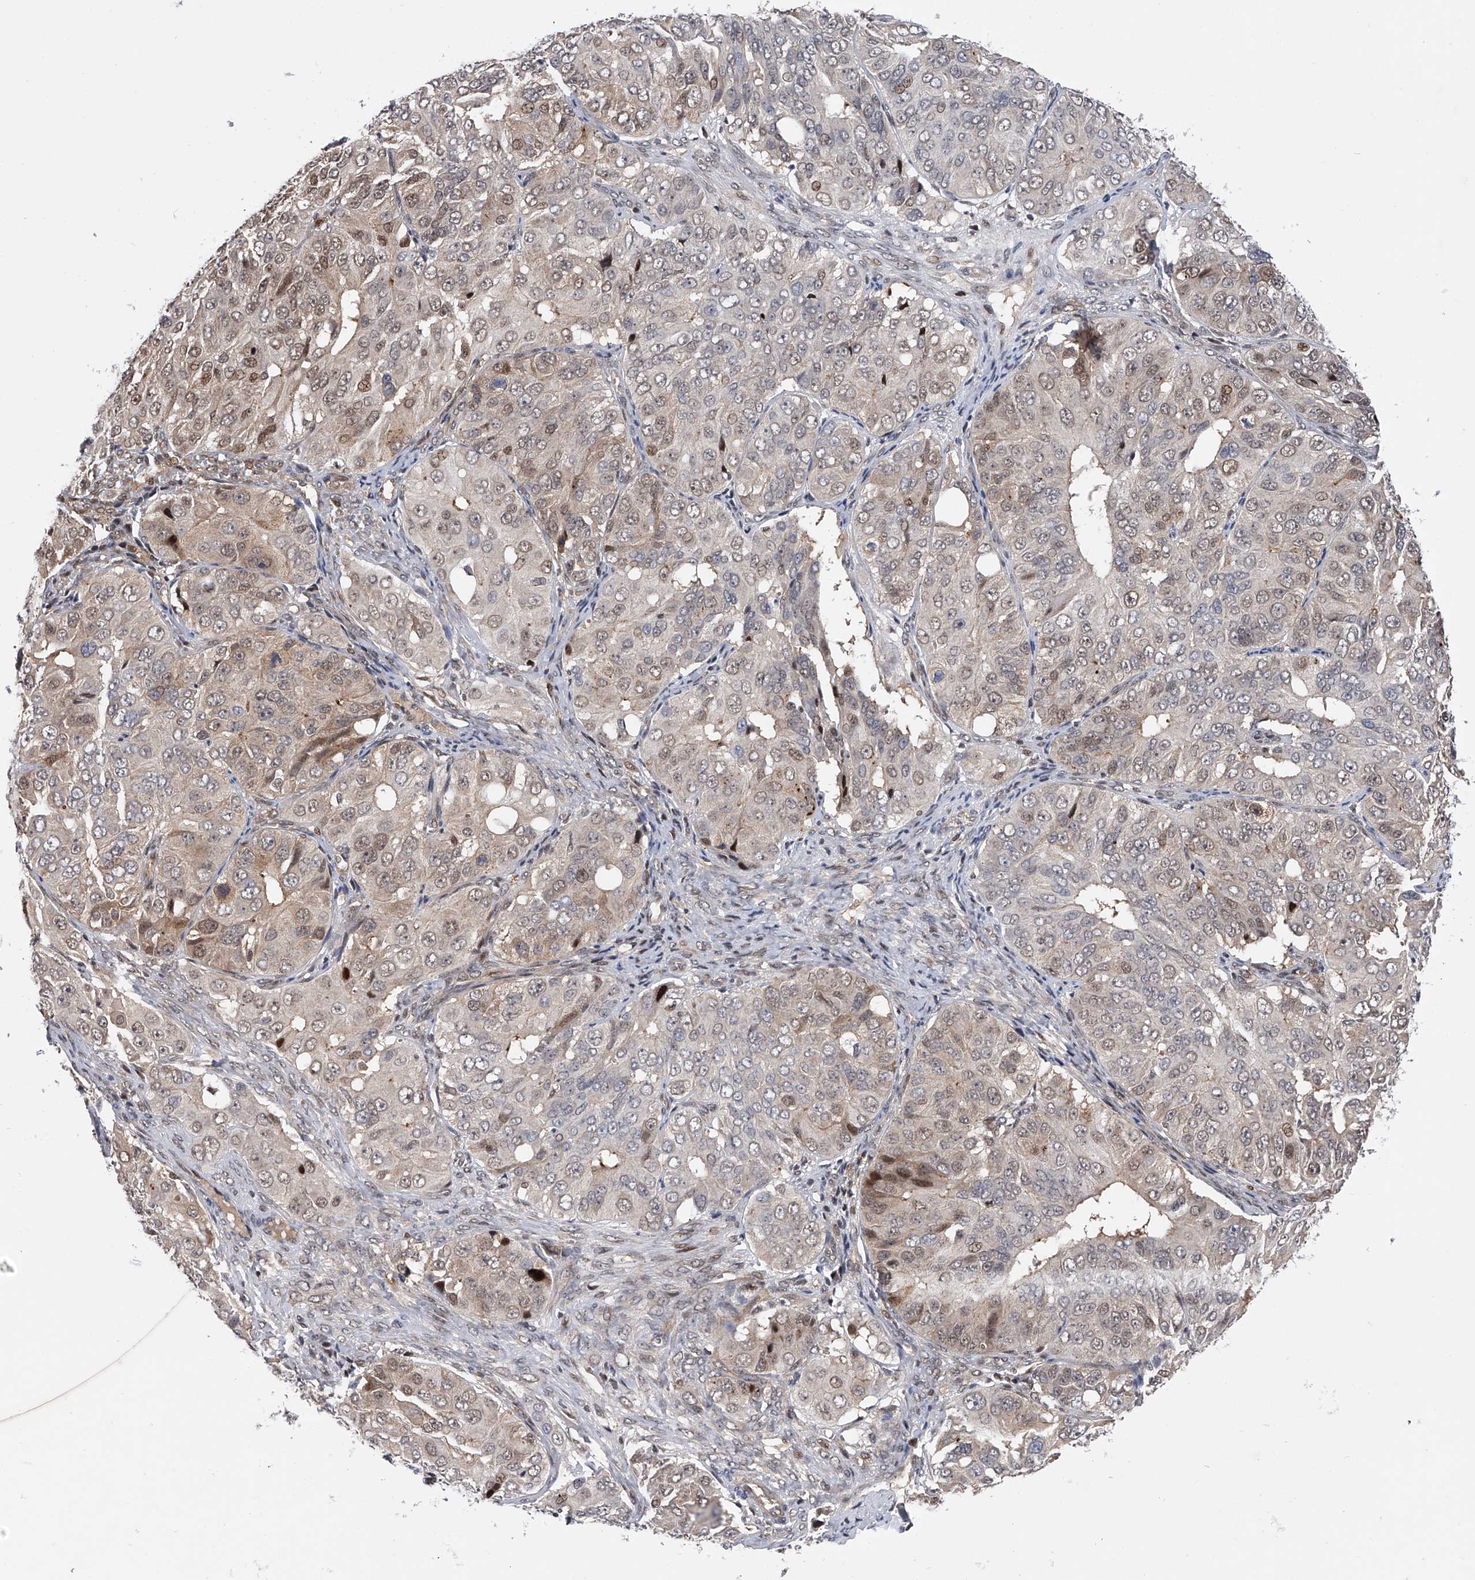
{"staining": {"intensity": "moderate", "quantity": "<25%", "location": "nuclear"}, "tissue": "ovarian cancer", "cell_type": "Tumor cells", "image_type": "cancer", "snomed": [{"axis": "morphology", "description": "Carcinoma, endometroid"}, {"axis": "topography", "description": "Ovary"}], "caption": "The histopathology image reveals a brown stain indicating the presence of a protein in the nuclear of tumor cells in ovarian endometroid carcinoma.", "gene": "RWDD2A", "patient": {"sex": "female", "age": 51}}